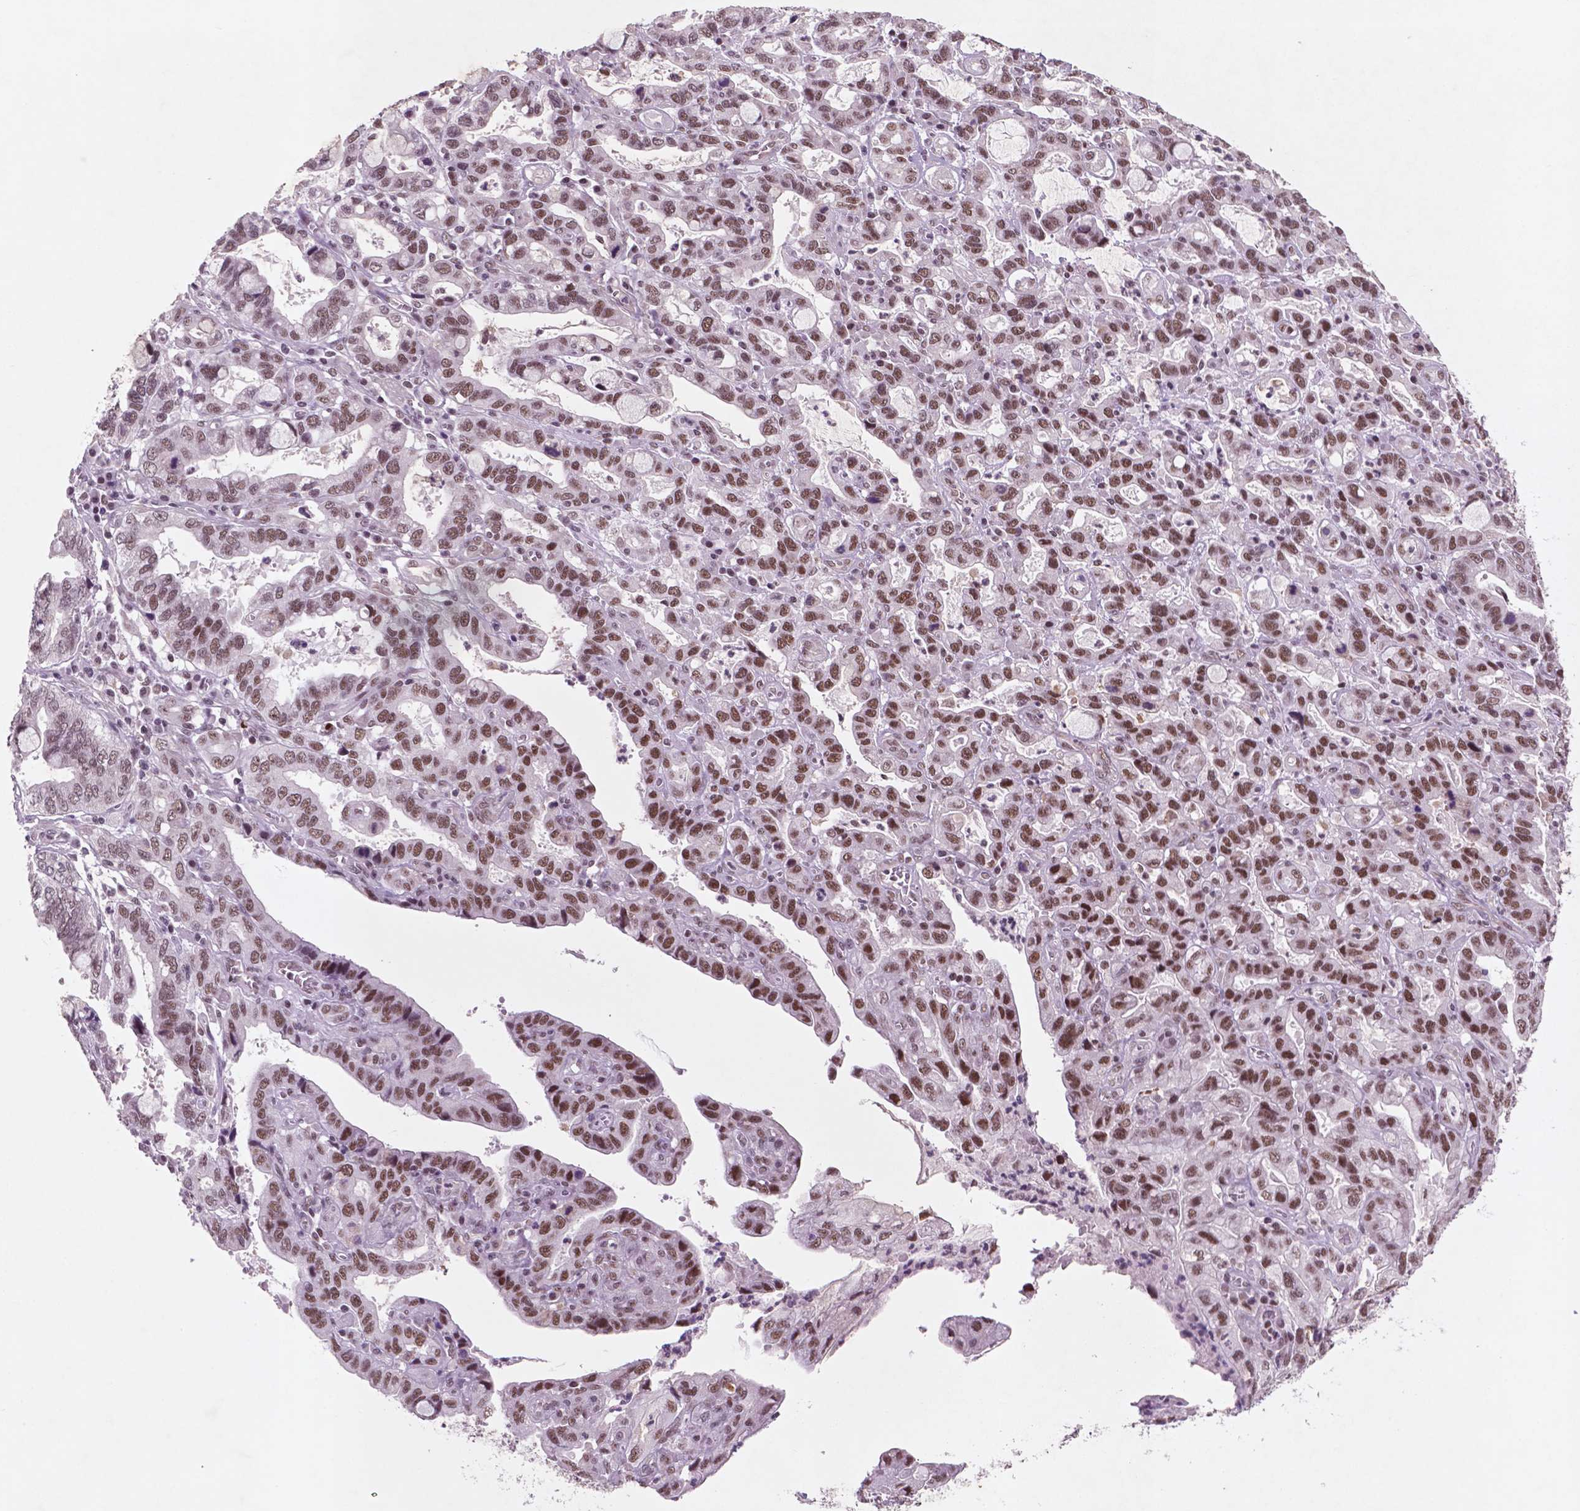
{"staining": {"intensity": "moderate", "quantity": ">75%", "location": "nuclear"}, "tissue": "stomach cancer", "cell_type": "Tumor cells", "image_type": "cancer", "snomed": [{"axis": "morphology", "description": "Adenocarcinoma, NOS"}, {"axis": "topography", "description": "Stomach, lower"}], "caption": "Protein expression analysis of human adenocarcinoma (stomach) reveals moderate nuclear expression in approximately >75% of tumor cells. The staining was performed using DAB to visualize the protein expression in brown, while the nuclei were stained in blue with hematoxylin (Magnification: 20x).", "gene": "CTR9", "patient": {"sex": "female", "age": 76}}